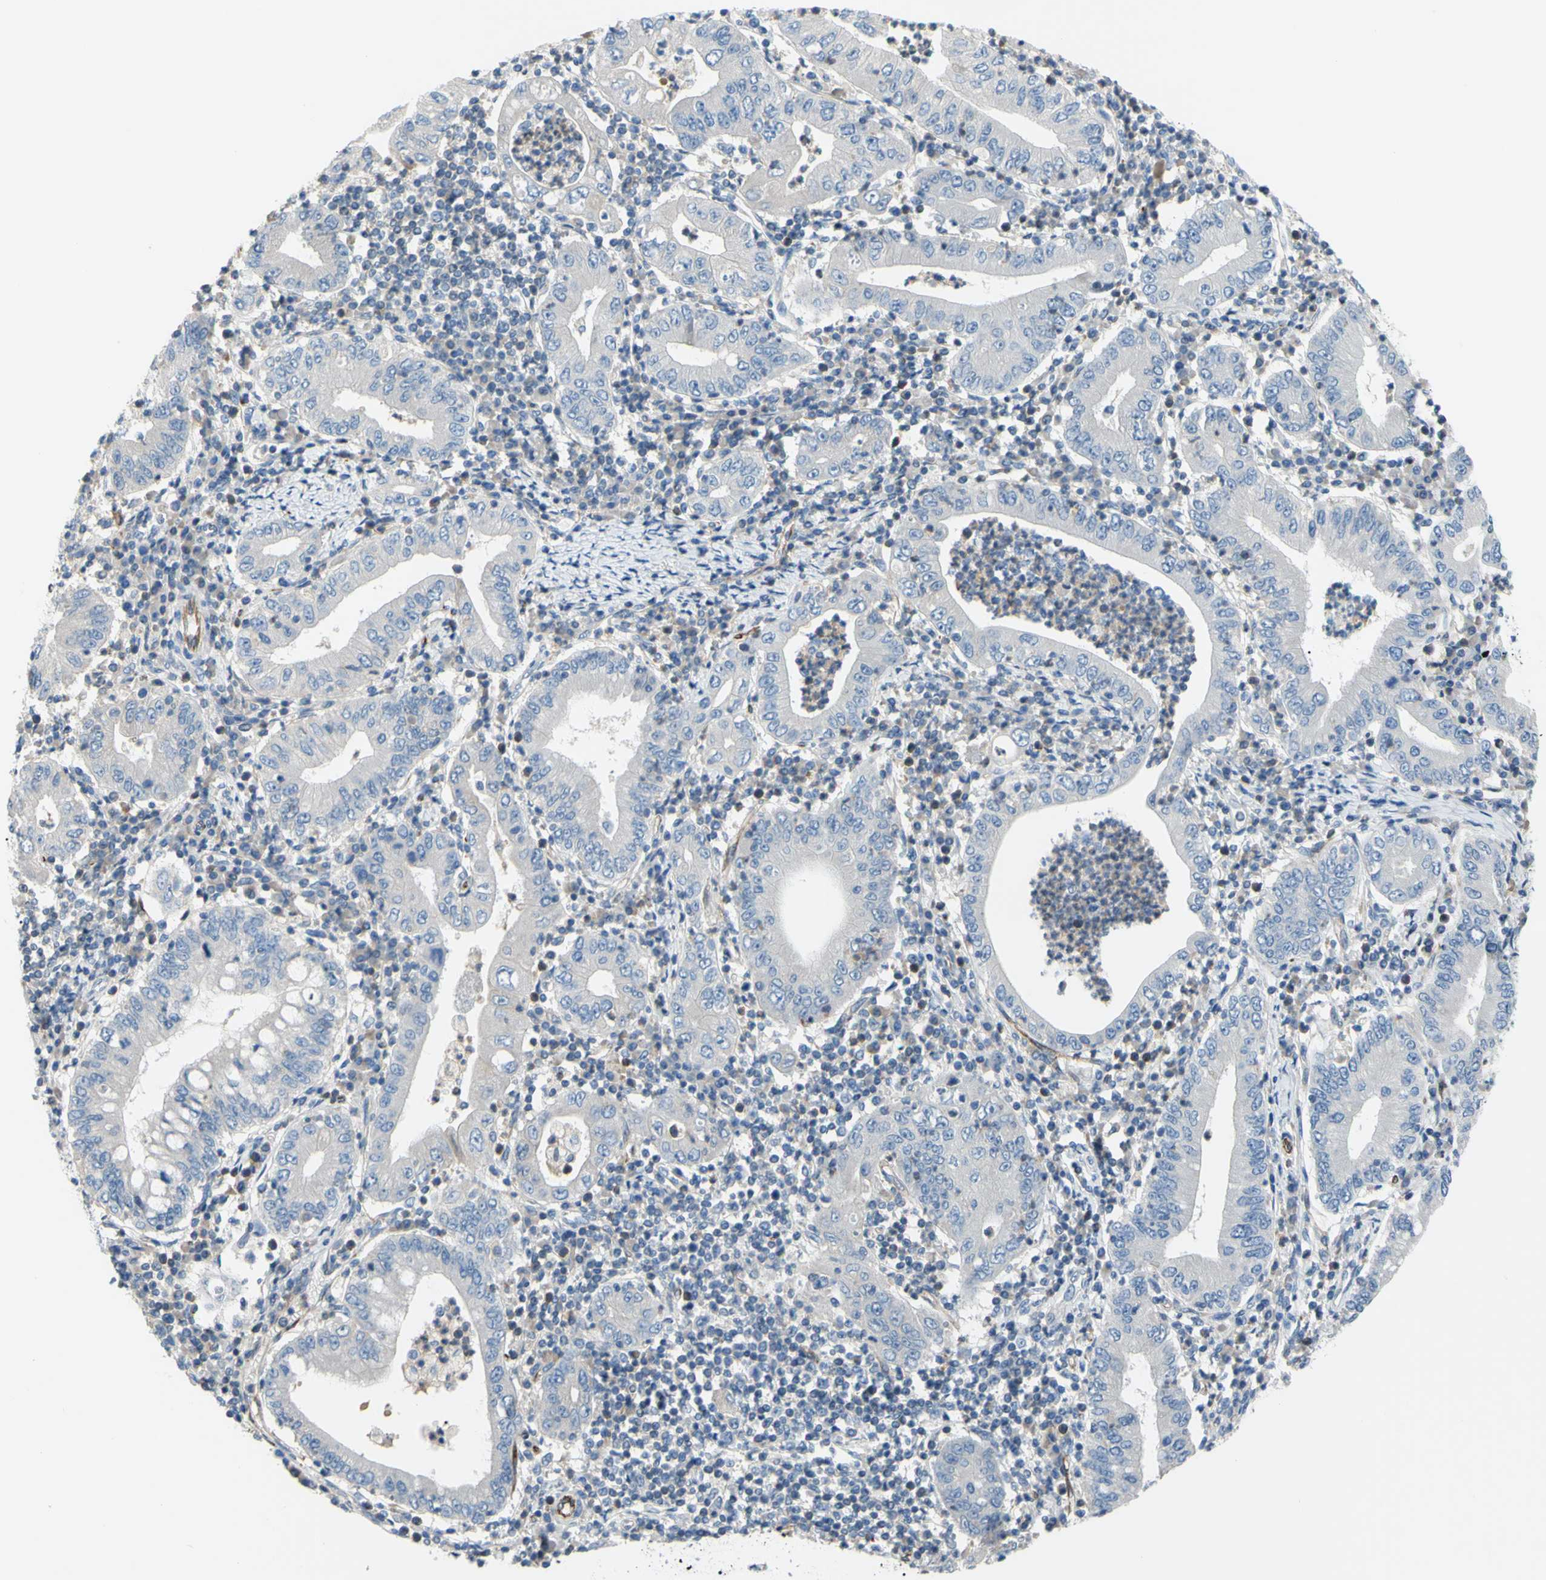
{"staining": {"intensity": "negative", "quantity": "none", "location": "none"}, "tissue": "stomach cancer", "cell_type": "Tumor cells", "image_type": "cancer", "snomed": [{"axis": "morphology", "description": "Normal tissue, NOS"}, {"axis": "morphology", "description": "Adenocarcinoma, NOS"}, {"axis": "topography", "description": "Esophagus"}, {"axis": "topography", "description": "Stomach, upper"}, {"axis": "topography", "description": "Peripheral nerve tissue"}], "caption": "Immunohistochemistry of human adenocarcinoma (stomach) demonstrates no expression in tumor cells. (Stains: DAB immunohistochemistry (IHC) with hematoxylin counter stain, Microscopy: brightfield microscopy at high magnification).", "gene": "PRRG2", "patient": {"sex": "male", "age": 62}}